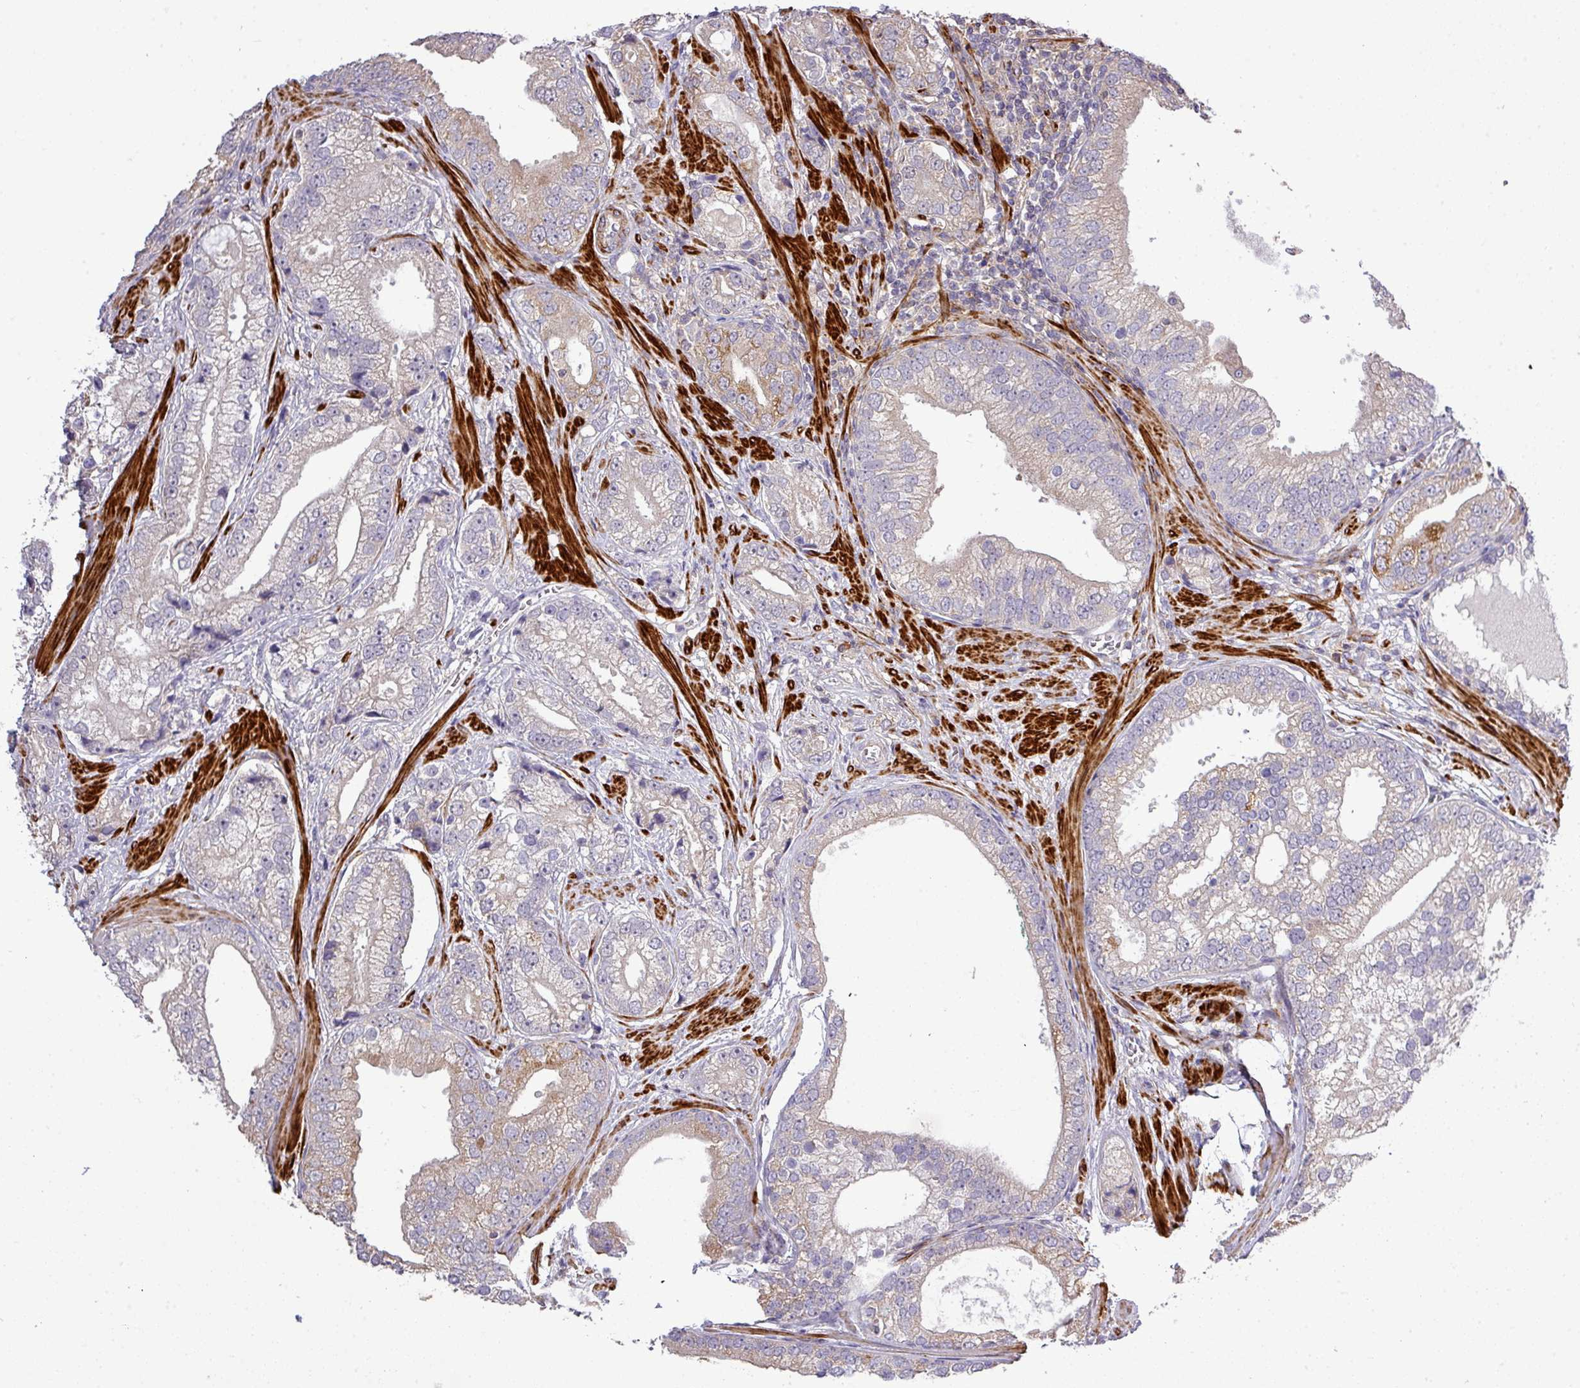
{"staining": {"intensity": "negative", "quantity": "none", "location": "none"}, "tissue": "prostate cancer", "cell_type": "Tumor cells", "image_type": "cancer", "snomed": [{"axis": "morphology", "description": "Adenocarcinoma, High grade"}, {"axis": "topography", "description": "Prostate"}], "caption": "This is an immunohistochemistry (IHC) micrograph of prostate cancer (high-grade adenocarcinoma). There is no expression in tumor cells.", "gene": "TPRA1", "patient": {"sex": "male", "age": 75}}